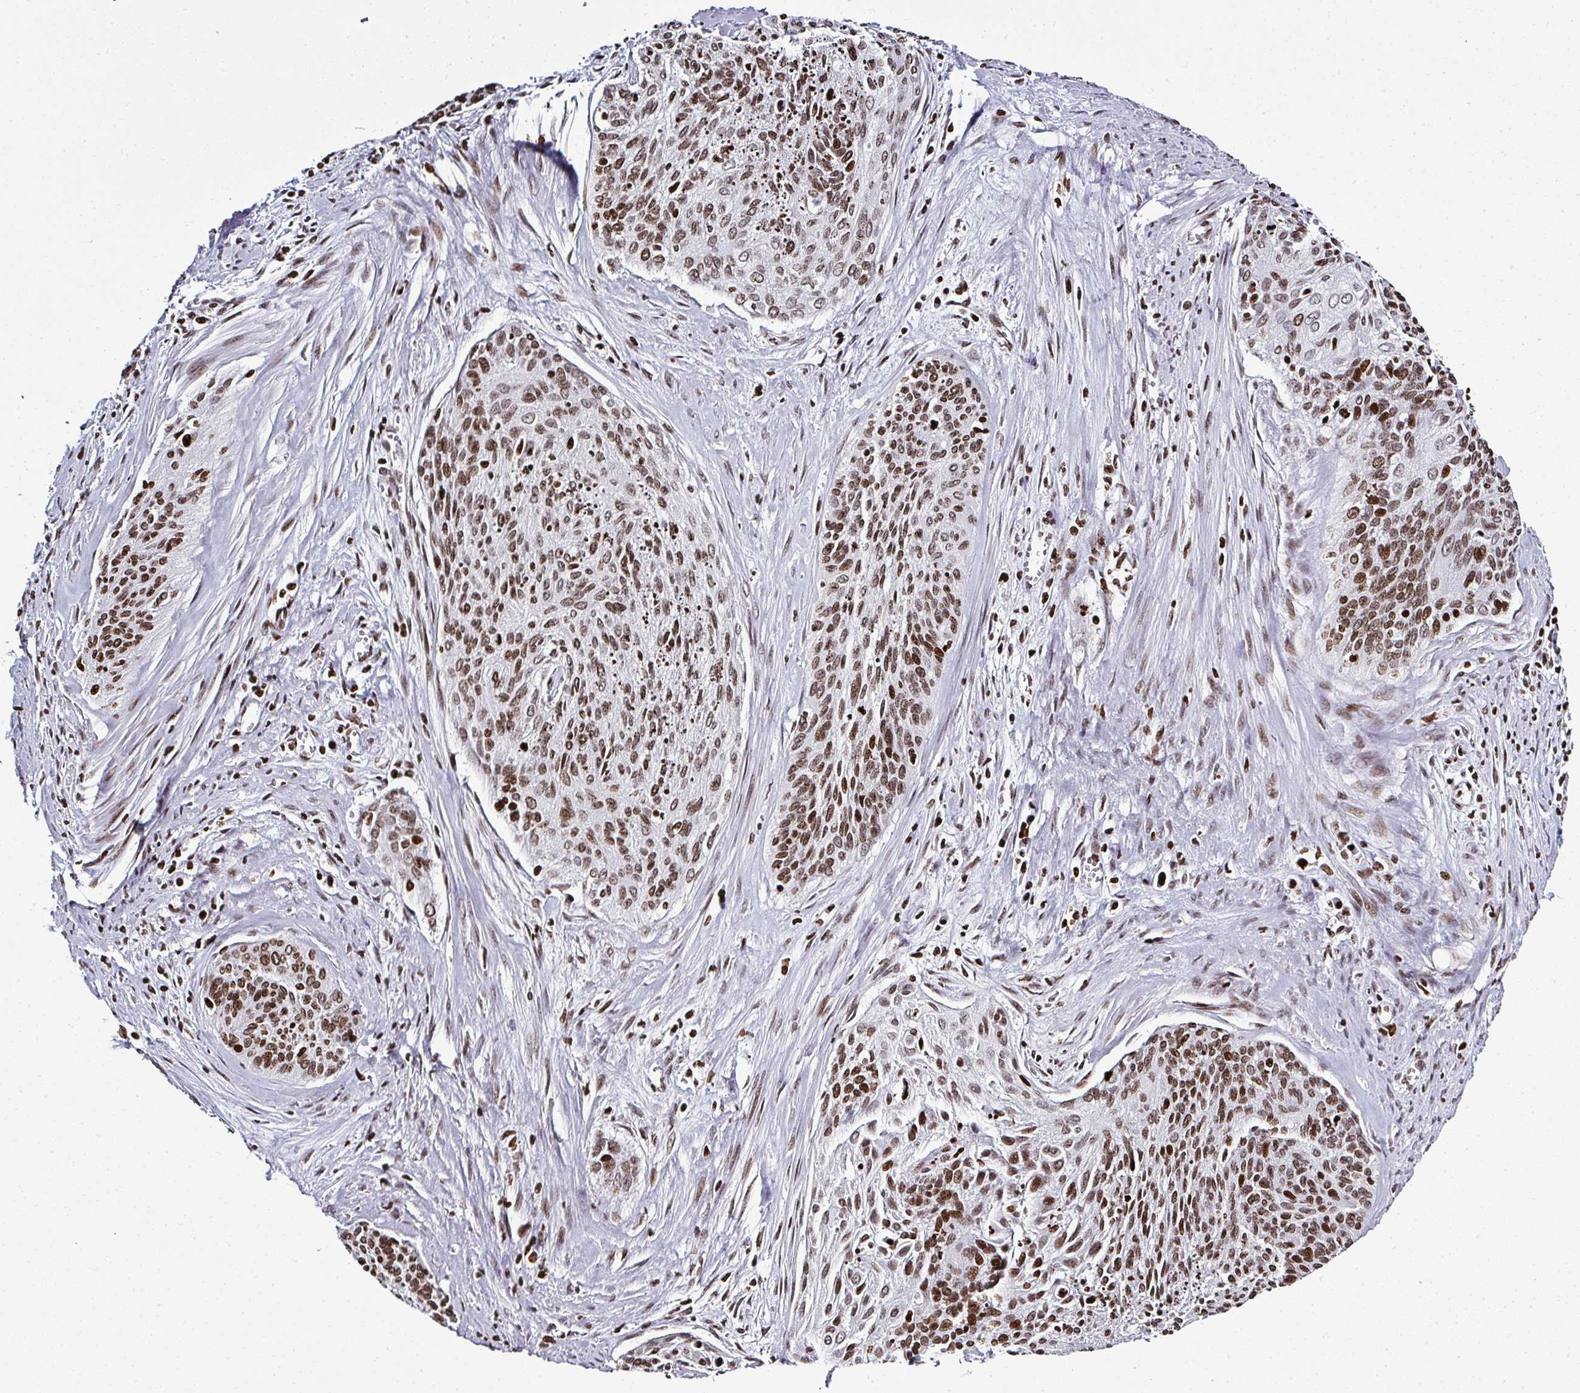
{"staining": {"intensity": "moderate", "quantity": ">75%", "location": "nuclear"}, "tissue": "cervical cancer", "cell_type": "Tumor cells", "image_type": "cancer", "snomed": [{"axis": "morphology", "description": "Squamous cell carcinoma, NOS"}, {"axis": "topography", "description": "Cervix"}], "caption": "Protein expression by immunohistochemistry (IHC) displays moderate nuclear positivity in approximately >75% of tumor cells in cervical cancer.", "gene": "RASL11A", "patient": {"sex": "female", "age": 55}}